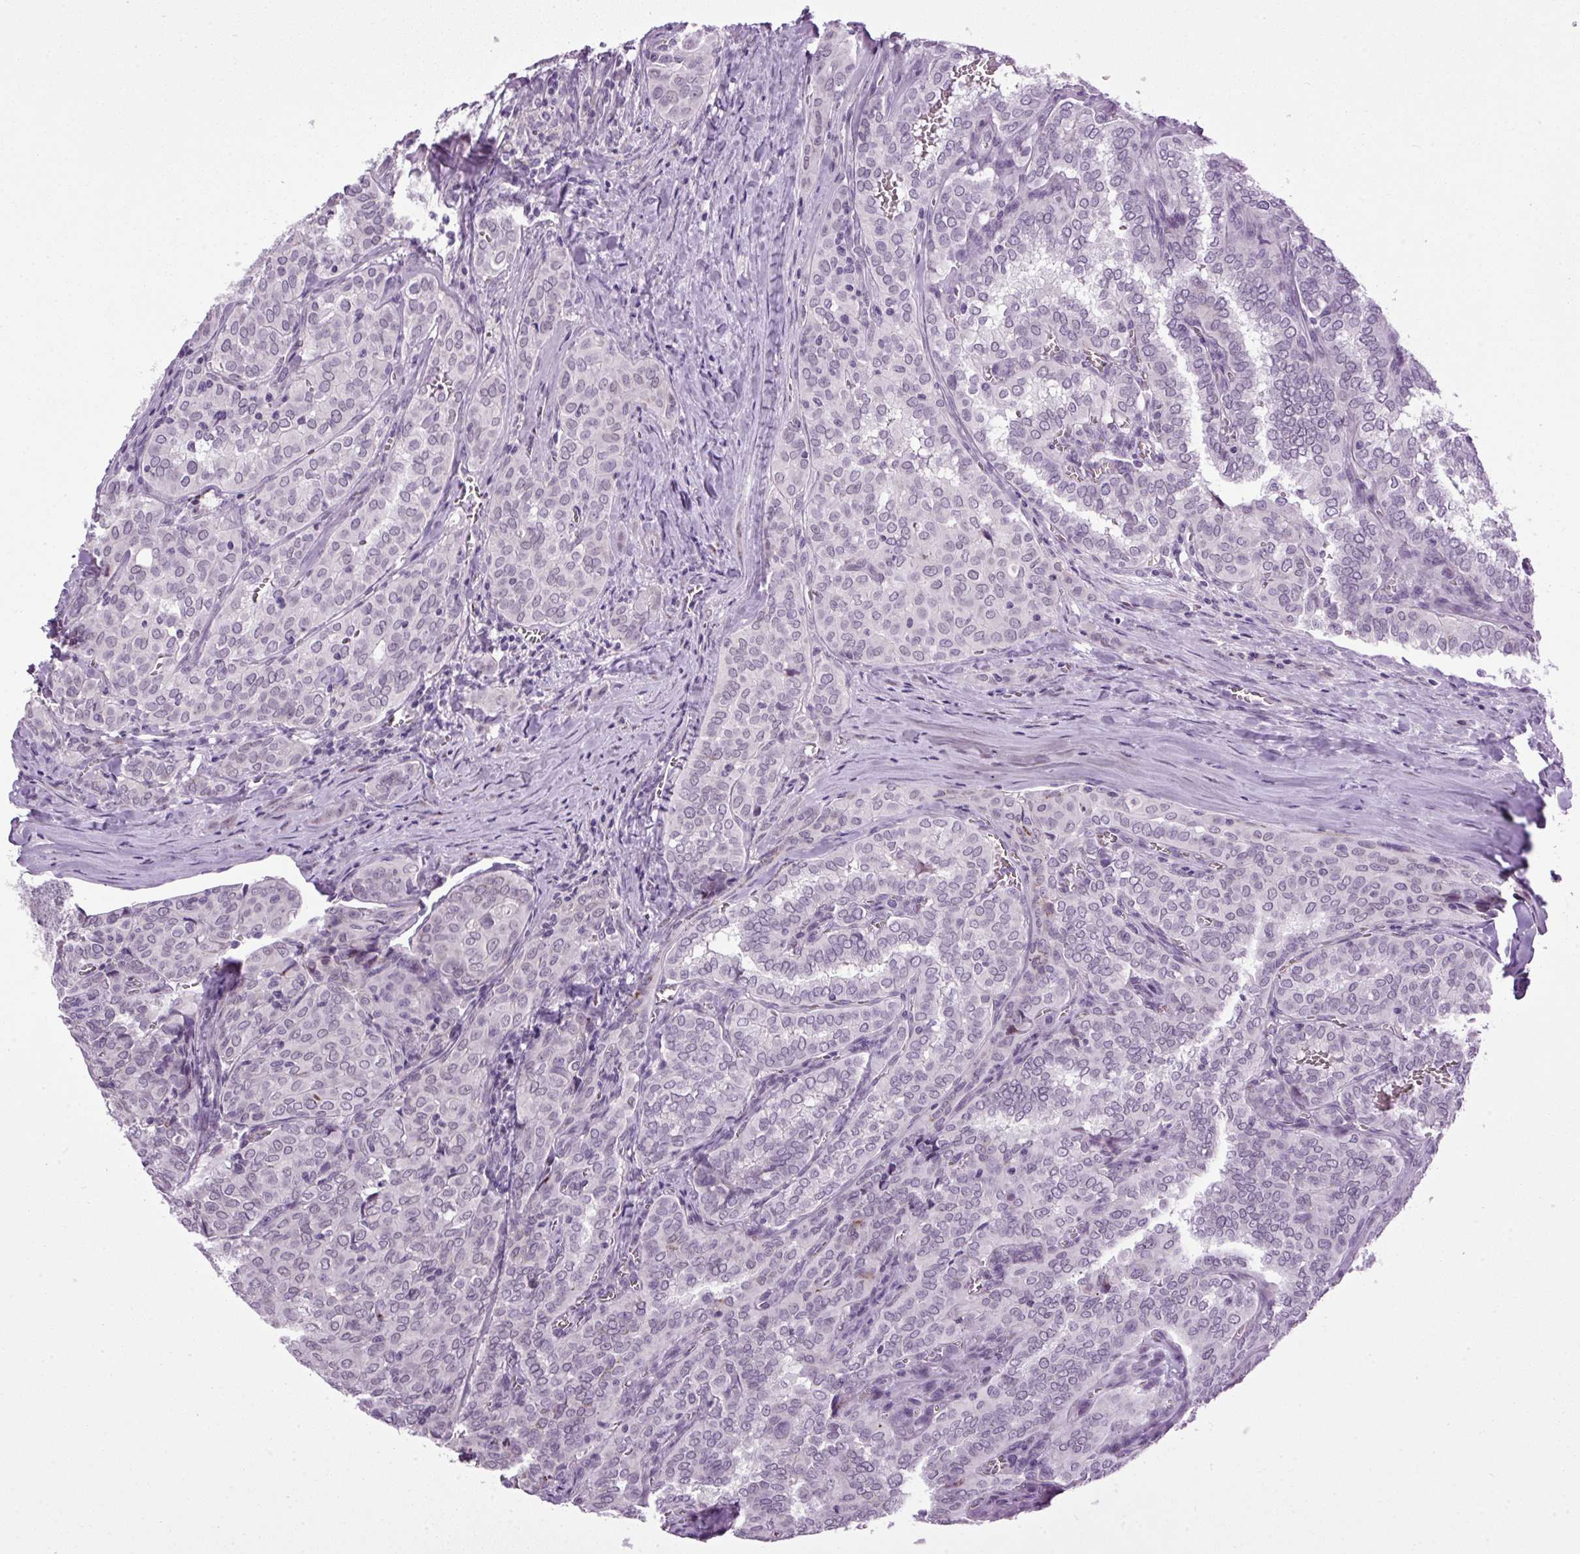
{"staining": {"intensity": "negative", "quantity": "none", "location": "none"}, "tissue": "thyroid cancer", "cell_type": "Tumor cells", "image_type": "cancer", "snomed": [{"axis": "morphology", "description": "Papillary adenocarcinoma, NOS"}, {"axis": "topography", "description": "Thyroid gland"}], "caption": "The image exhibits no staining of tumor cells in thyroid cancer (papillary adenocarcinoma). The staining is performed using DAB brown chromogen with nuclei counter-stained in using hematoxylin.", "gene": "A1CF", "patient": {"sex": "female", "age": 30}}